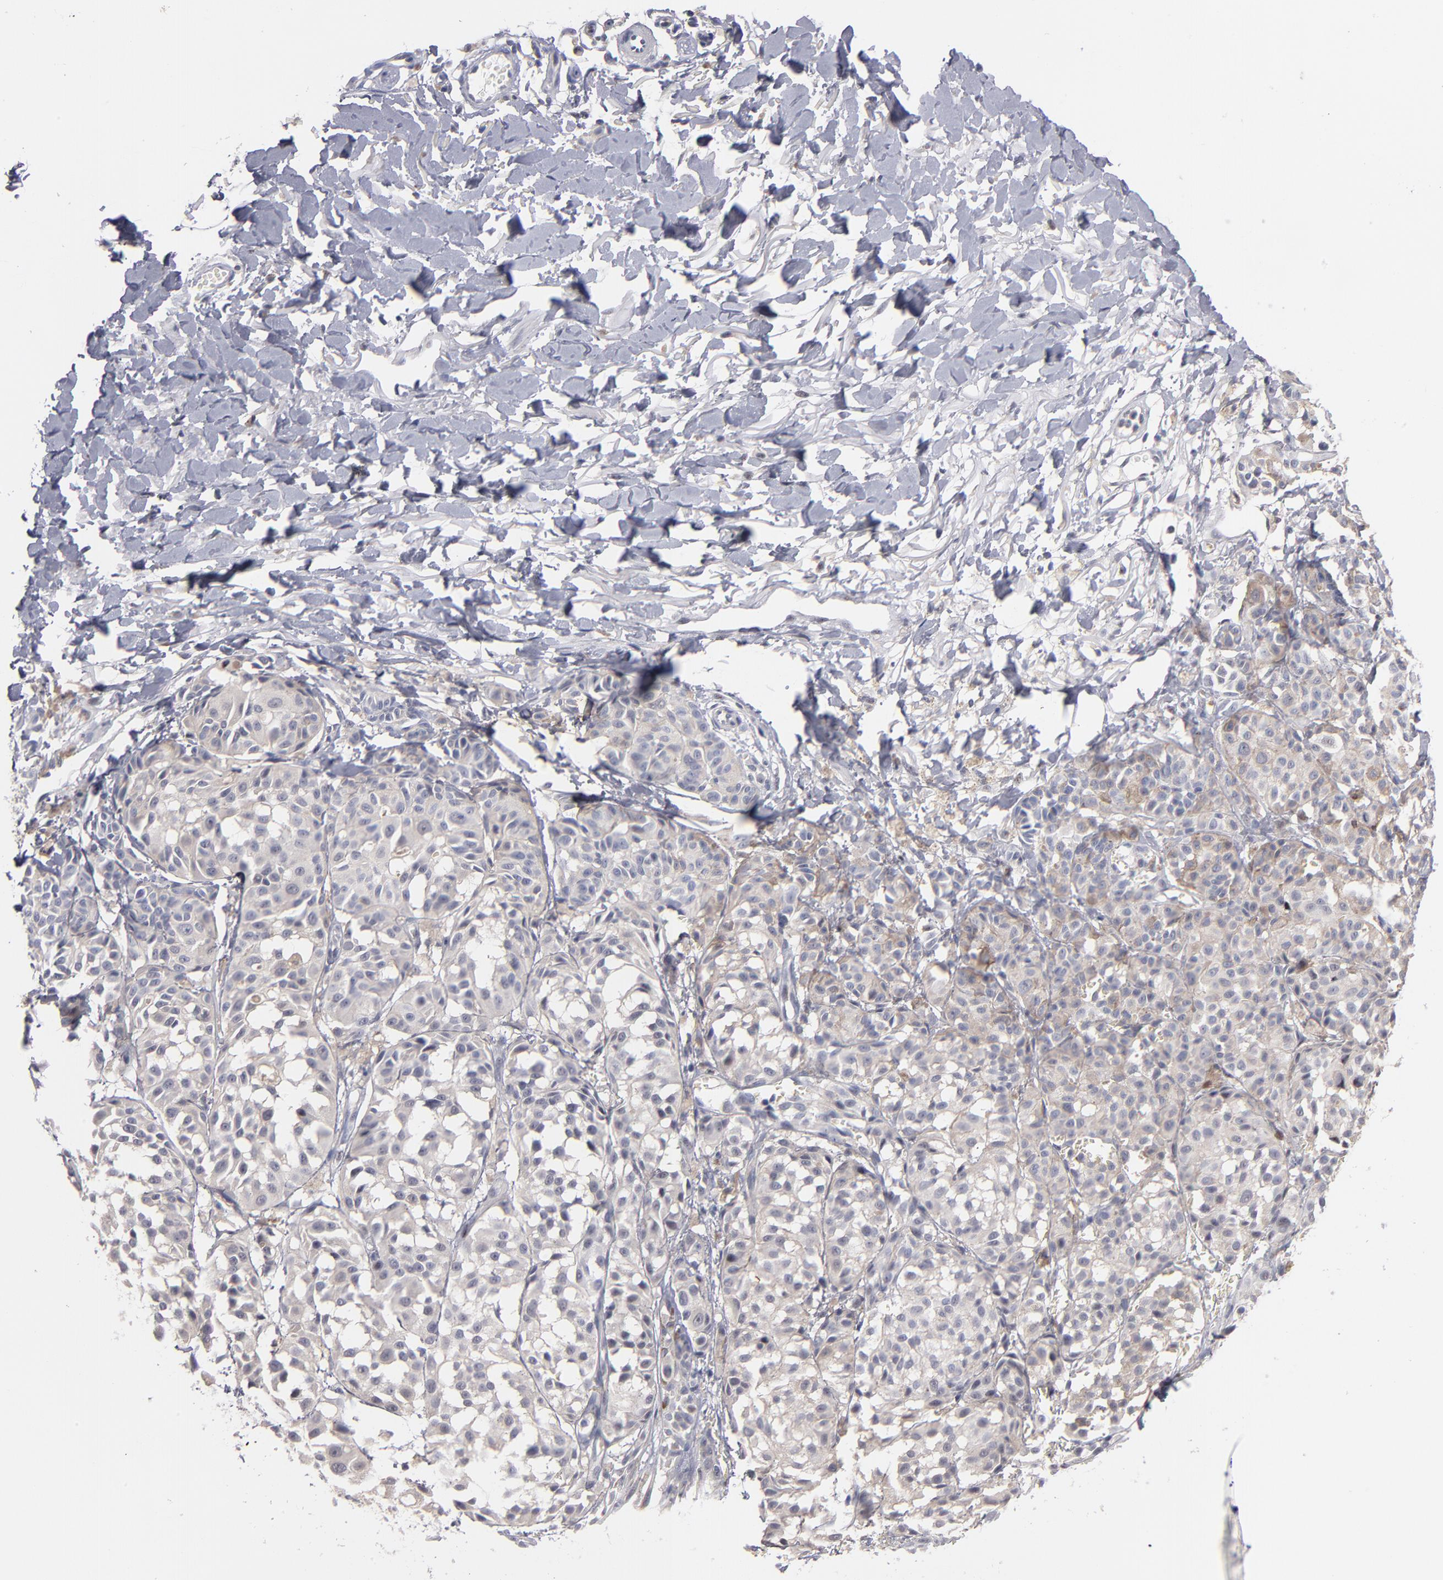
{"staining": {"intensity": "moderate", "quantity": "25%-75%", "location": "cytoplasmic/membranous"}, "tissue": "melanoma", "cell_type": "Tumor cells", "image_type": "cancer", "snomed": [{"axis": "morphology", "description": "Malignant melanoma, NOS"}, {"axis": "topography", "description": "Skin"}], "caption": "Melanoma stained with a brown dye exhibits moderate cytoplasmic/membranous positive staining in about 25%-75% of tumor cells.", "gene": "RAF1", "patient": {"sex": "male", "age": 76}}